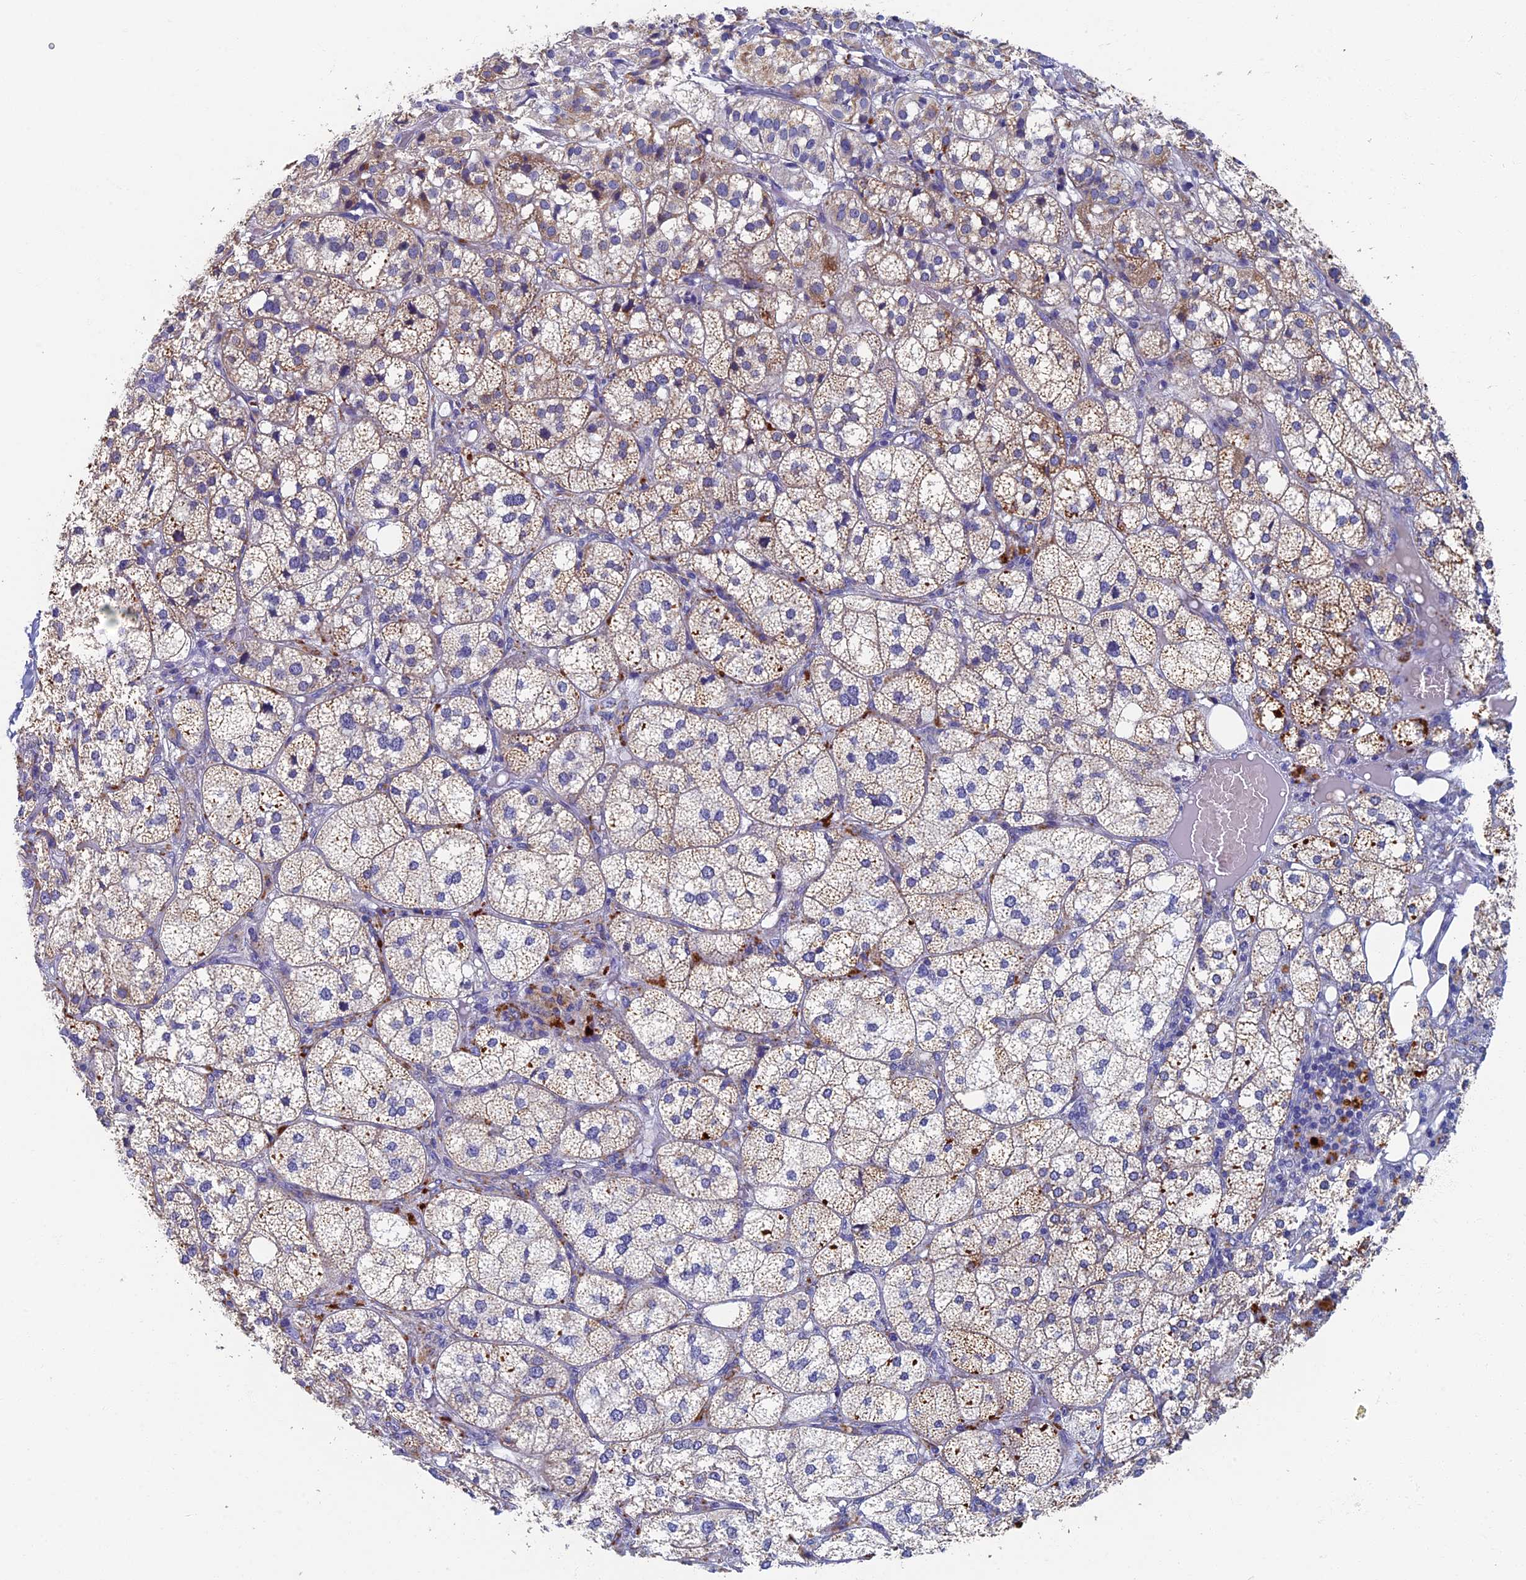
{"staining": {"intensity": "moderate", "quantity": "25%-75%", "location": "cytoplasmic/membranous"}, "tissue": "adrenal gland", "cell_type": "Glandular cells", "image_type": "normal", "snomed": [{"axis": "morphology", "description": "Normal tissue, NOS"}, {"axis": "topography", "description": "Adrenal gland"}], "caption": "Adrenal gland stained for a protein (brown) demonstrates moderate cytoplasmic/membranous positive expression in about 25%-75% of glandular cells.", "gene": "OAT", "patient": {"sex": "female", "age": 61}}